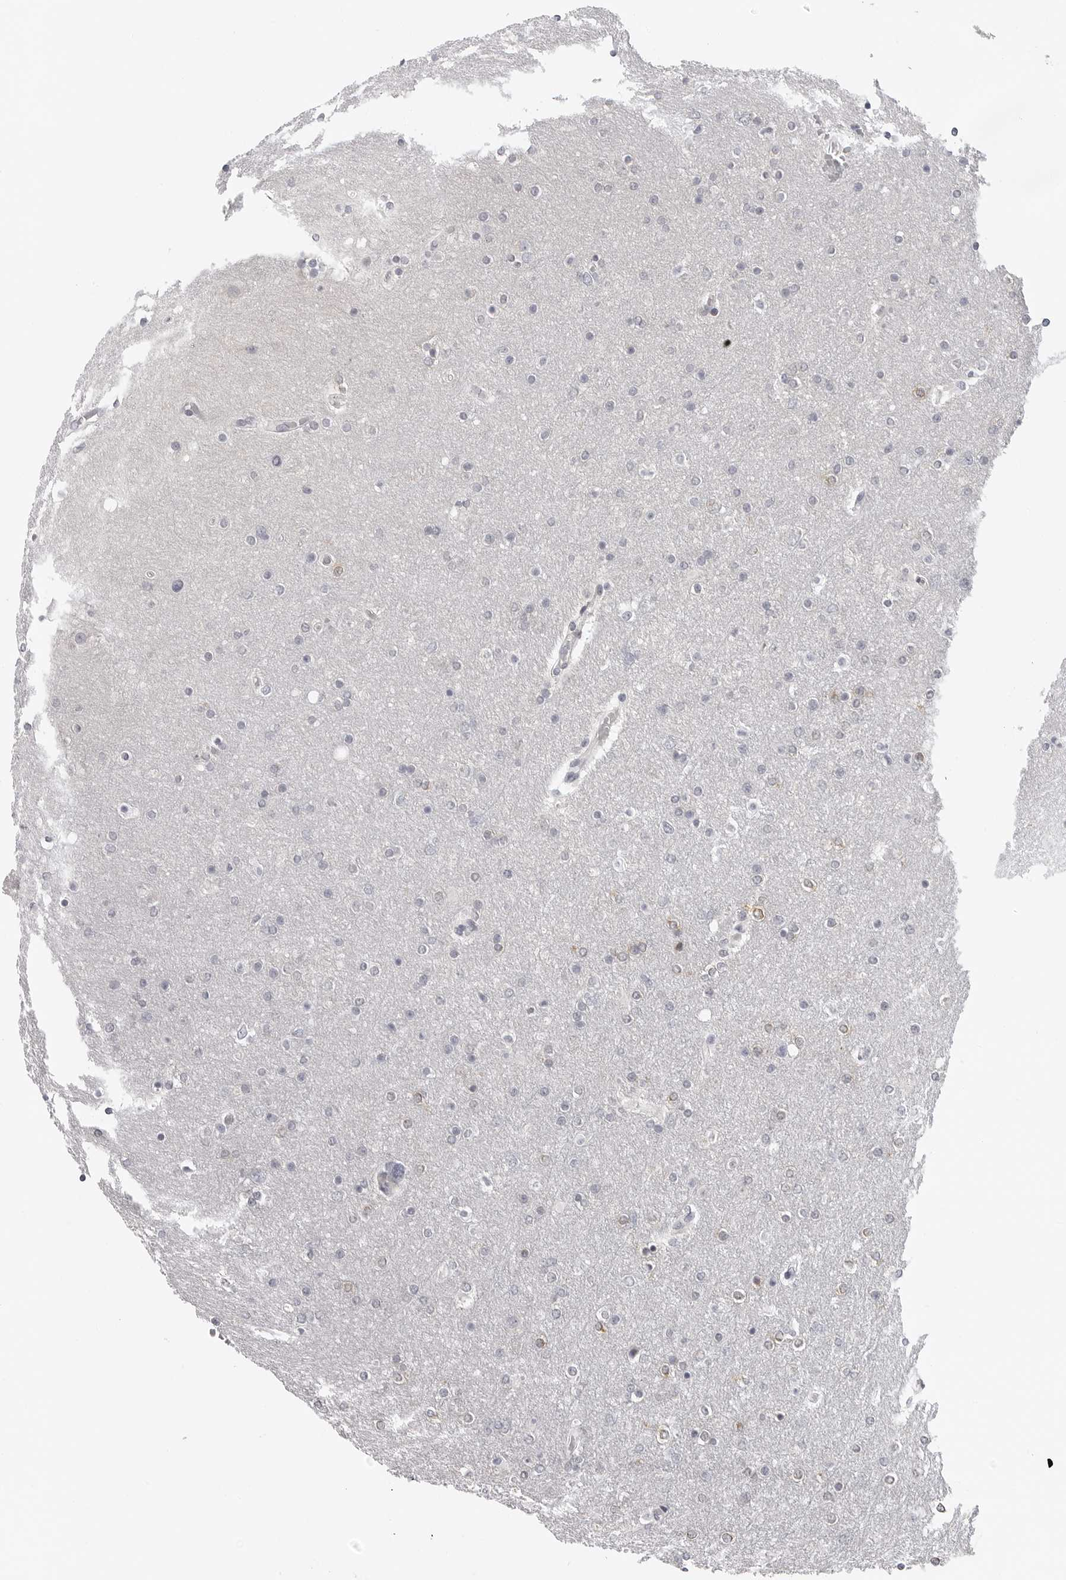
{"staining": {"intensity": "negative", "quantity": "none", "location": "none"}, "tissue": "glioma", "cell_type": "Tumor cells", "image_type": "cancer", "snomed": [{"axis": "morphology", "description": "Glioma, malignant, High grade"}, {"axis": "topography", "description": "Cerebral cortex"}], "caption": "Immunohistochemistry histopathology image of high-grade glioma (malignant) stained for a protein (brown), which reveals no positivity in tumor cells.", "gene": "MAP7D1", "patient": {"sex": "female", "age": 36}}